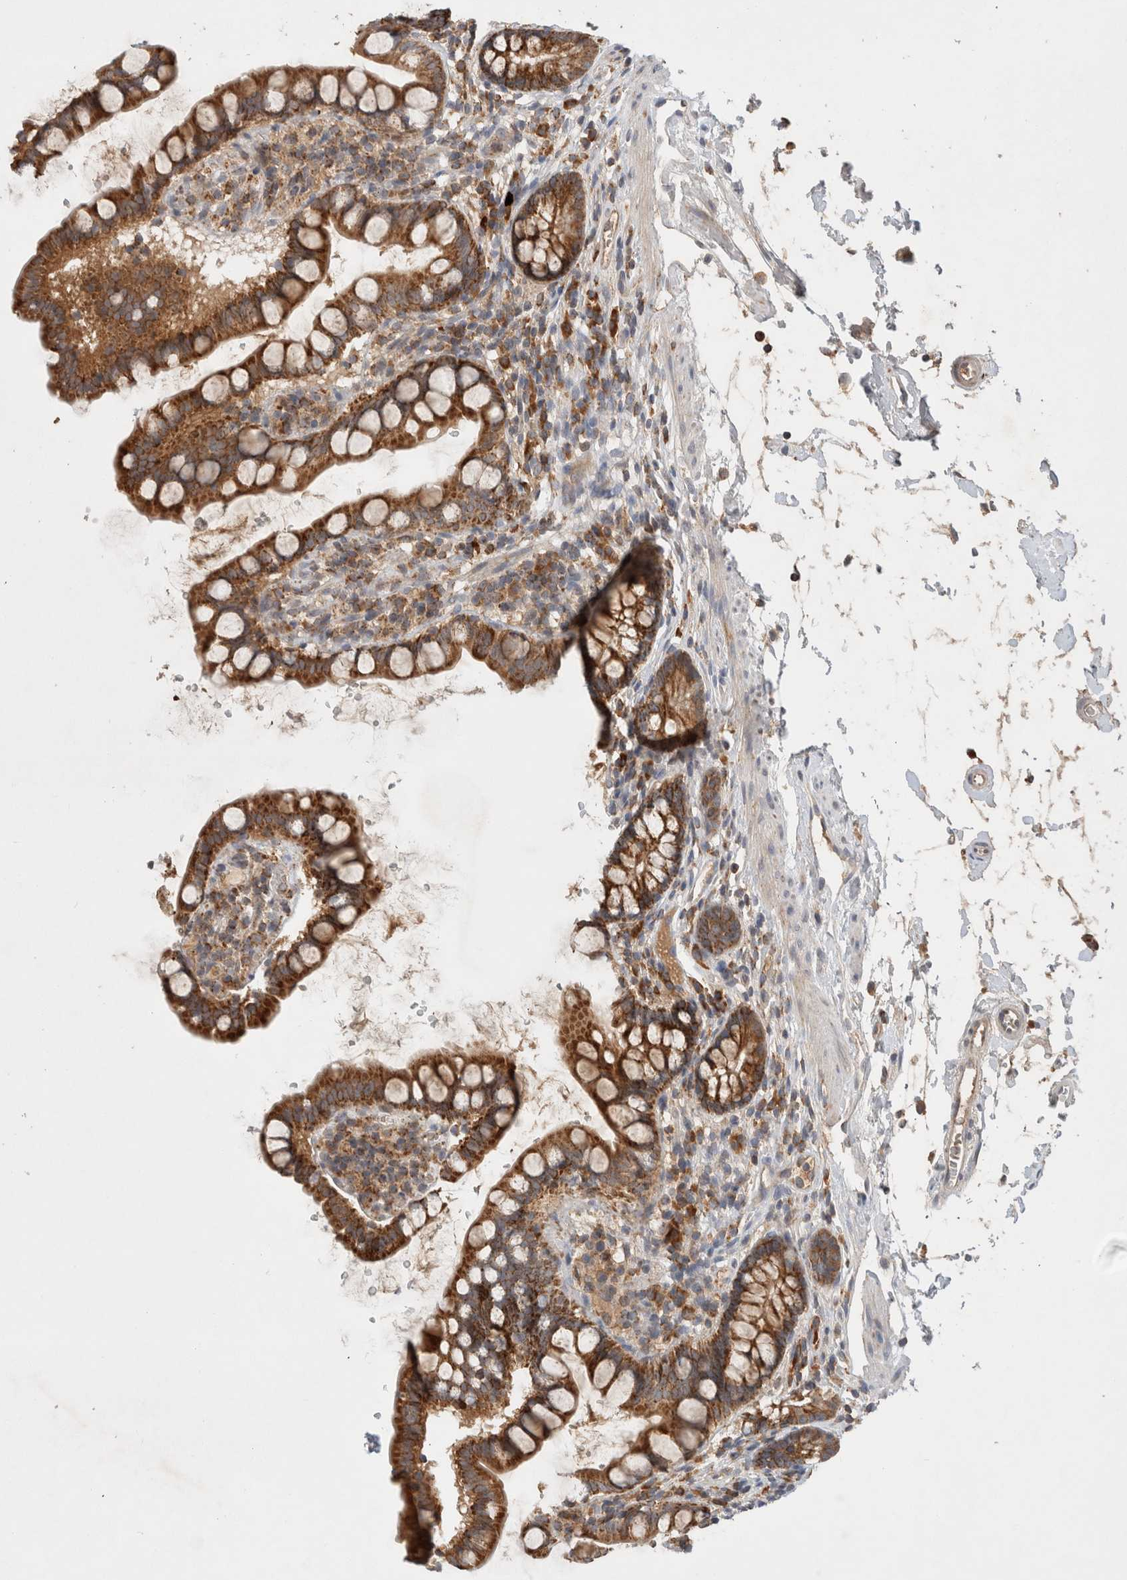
{"staining": {"intensity": "strong", "quantity": ">75%", "location": "cytoplasmic/membranous"}, "tissue": "small intestine", "cell_type": "Glandular cells", "image_type": "normal", "snomed": [{"axis": "morphology", "description": "Normal tissue, NOS"}, {"axis": "topography", "description": "Smooth muscle"}, {"axis": "topography", "description": "Small intestine"}], "caption": "The image demonstrates a brown stain indicating the presence of a protein in the cytoplasmic/membranous of glandular cells in small intestine. (DAB (3,3'-diaminobenzidine) = brown stain, brightfield microscopy at high magnification).", "gene": "AMPD1", "patient": {"sex": "female", "age": 84}}